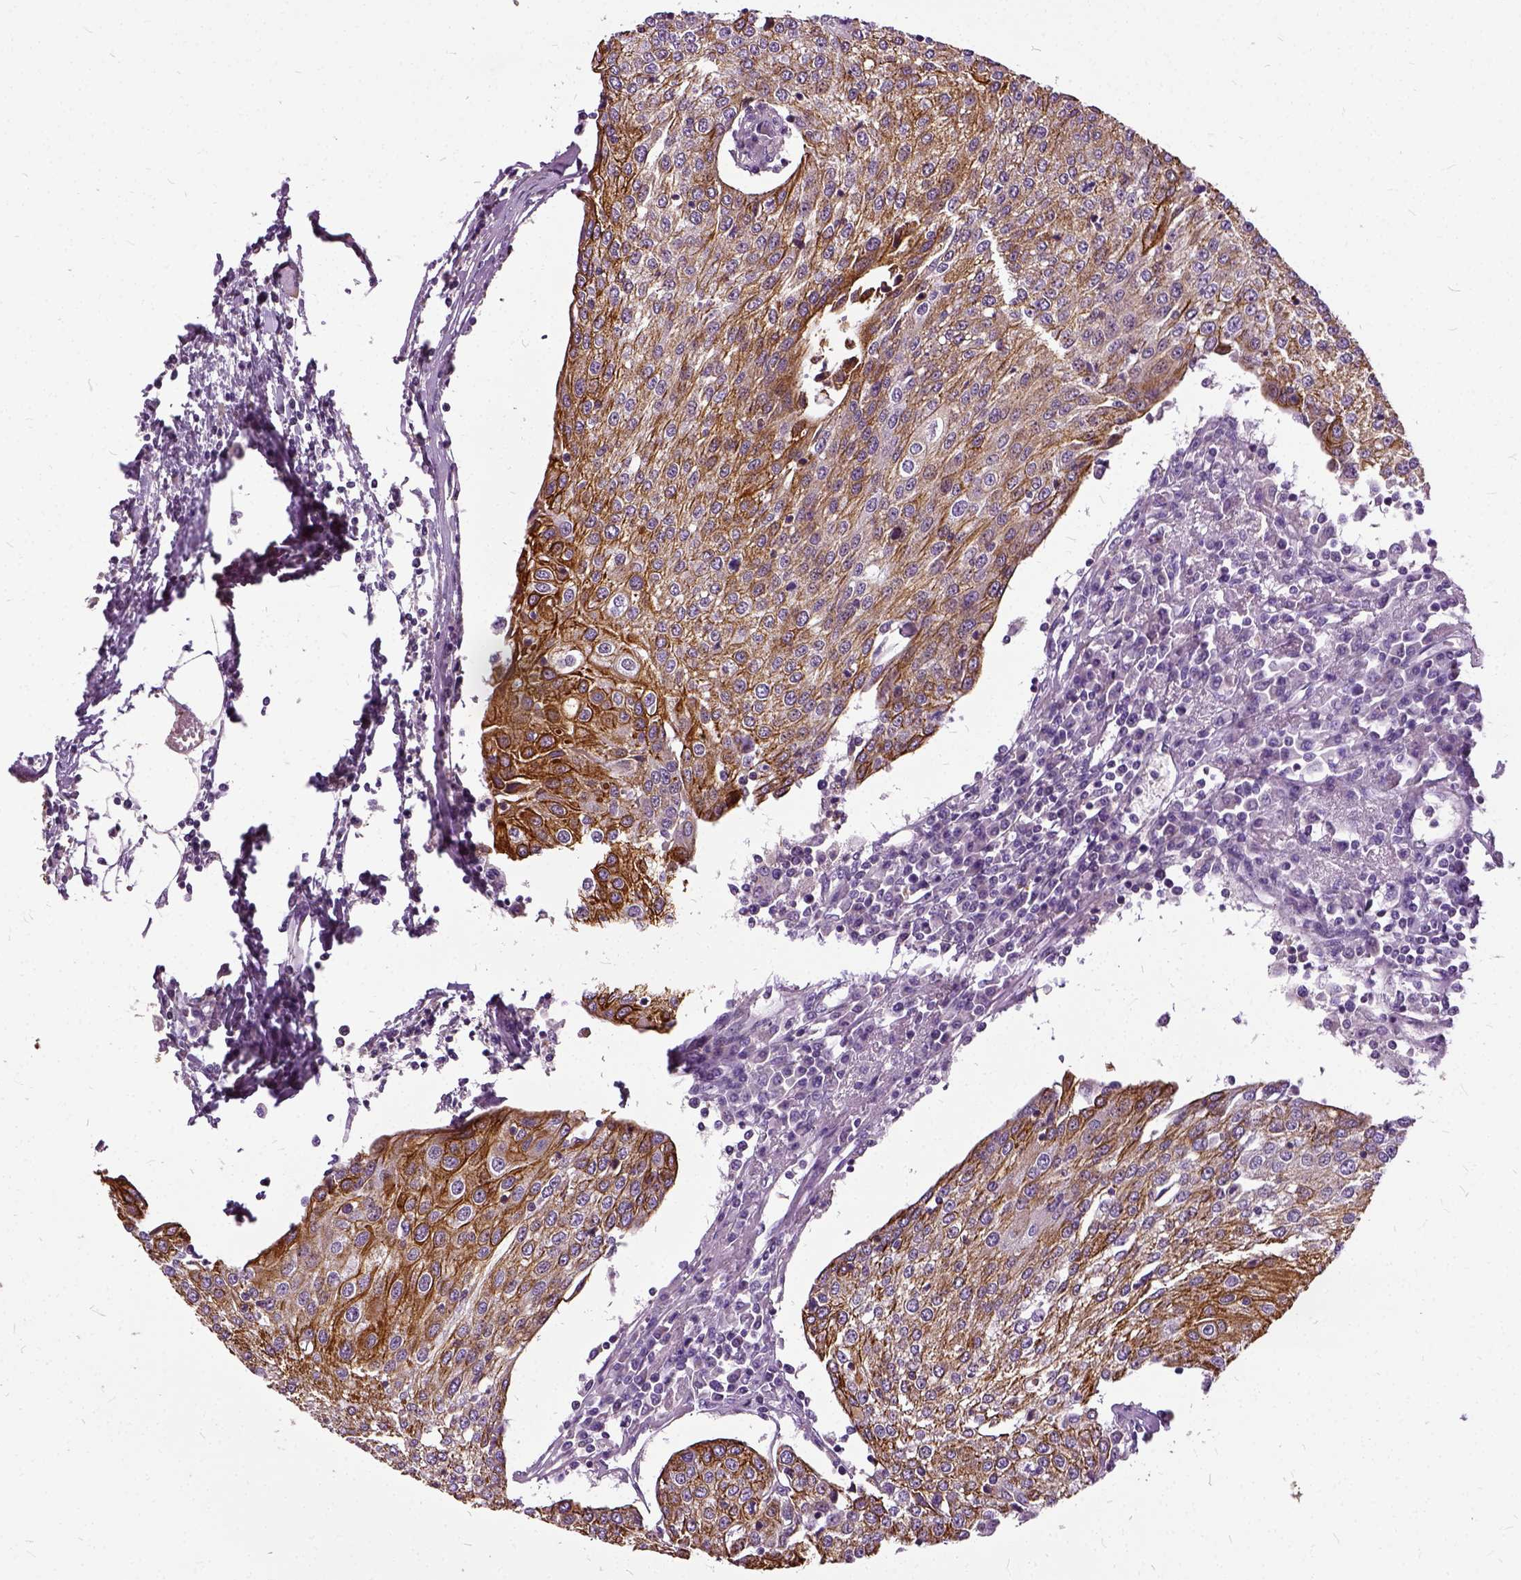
{"staining": {"intensity": "moderate", "quantity": ">75%", "location": "cytoplasmic/membranous"}, "tissue": "urothelial cancer", "cell_type": "Tumor cells", "image_type": "cancer", "snomed": [{"axis": "morphology", "description": "Urothelial carcinoma, High grade"}, {"axis": "topography", "description": "Urinary bladder"}], "caption": "The image exhibits a brown stain indicating the presence of a protein in the cytoplasmic/membranous of tumor cells in high-grade urothelial carcinoma.", "gene": "ILRUN", "patient": {"sex": "female", "age": 85}}